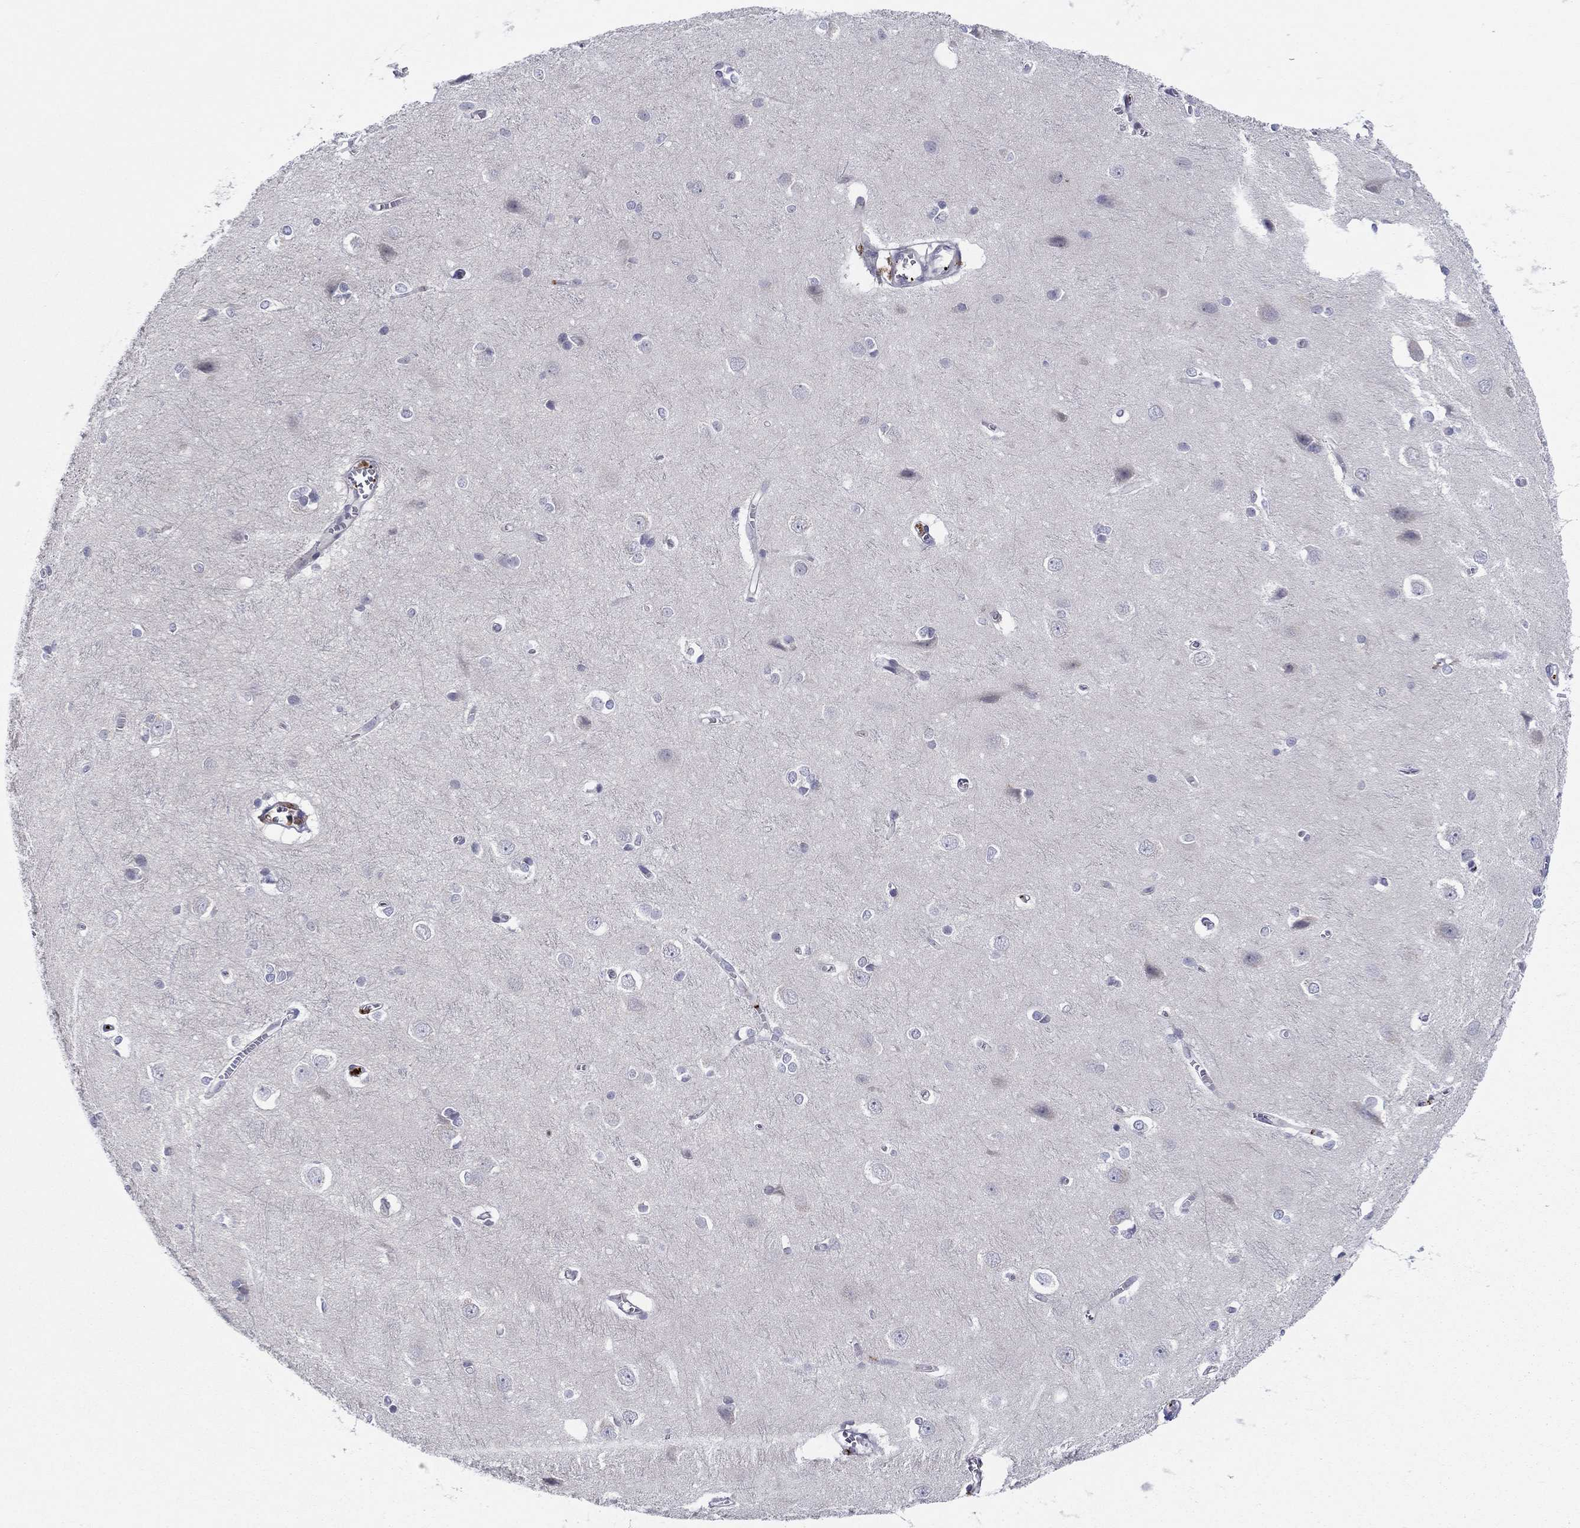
{"staining": {"intensity": "negative", "quantity": "none", "location": "none"}, "tissue": "cerebral cortex", "cell_type": "Endothelial cells", "image_type": "normal", "snomed": [{"axis": "morphology", "description": "Normal tissue, NOS"}, {"axis": "topography", "description": "Cerebral cortex"}], "caption": "DAB (3,3'-diaminobenzidine) immunohistochemical staining of normal human cerebral cortex reveals no significant staining in endothelial cells.", "gene": "ALOX12", "patient": {"sex": "male", "age": 37}}